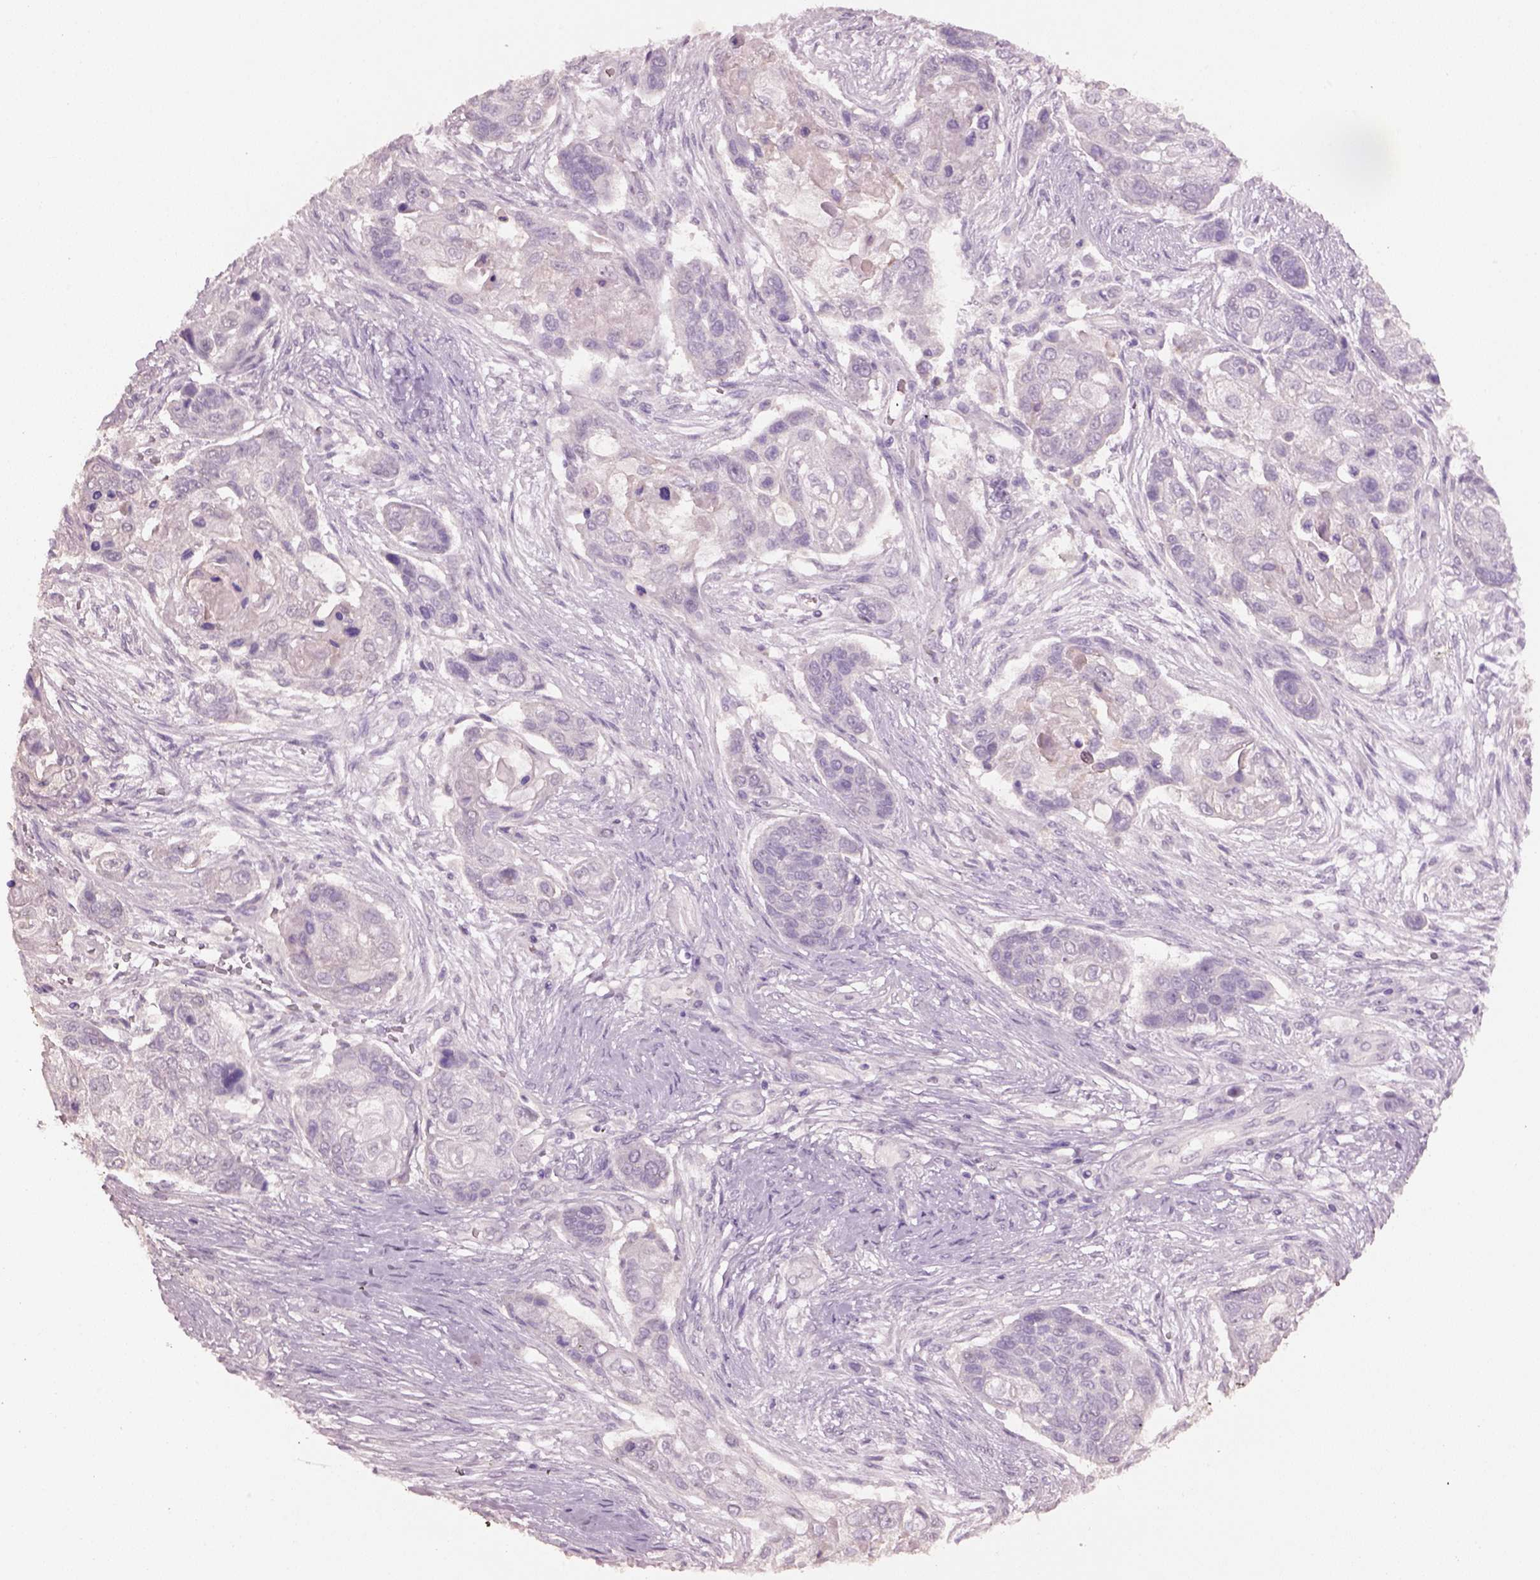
{"staining": {"intensity": "negative", "quantity": "none", "location": "none"}, "tissue": "lung cancer", "cell_type": "Tumor cells", "image_type": "cancer", "snomed": [{"axis": "morphology", "description": "Squamous cell carcinoma, NOS"}, {"axis": "topography", "description": "Lung"}], "caption": "Immunohistochemistry (IHC) of lung squamous cell carcinoma shows no staining in tumor cells.", "gene": "KCNIP3", "patient": {"sex": "male", "age": 69}}